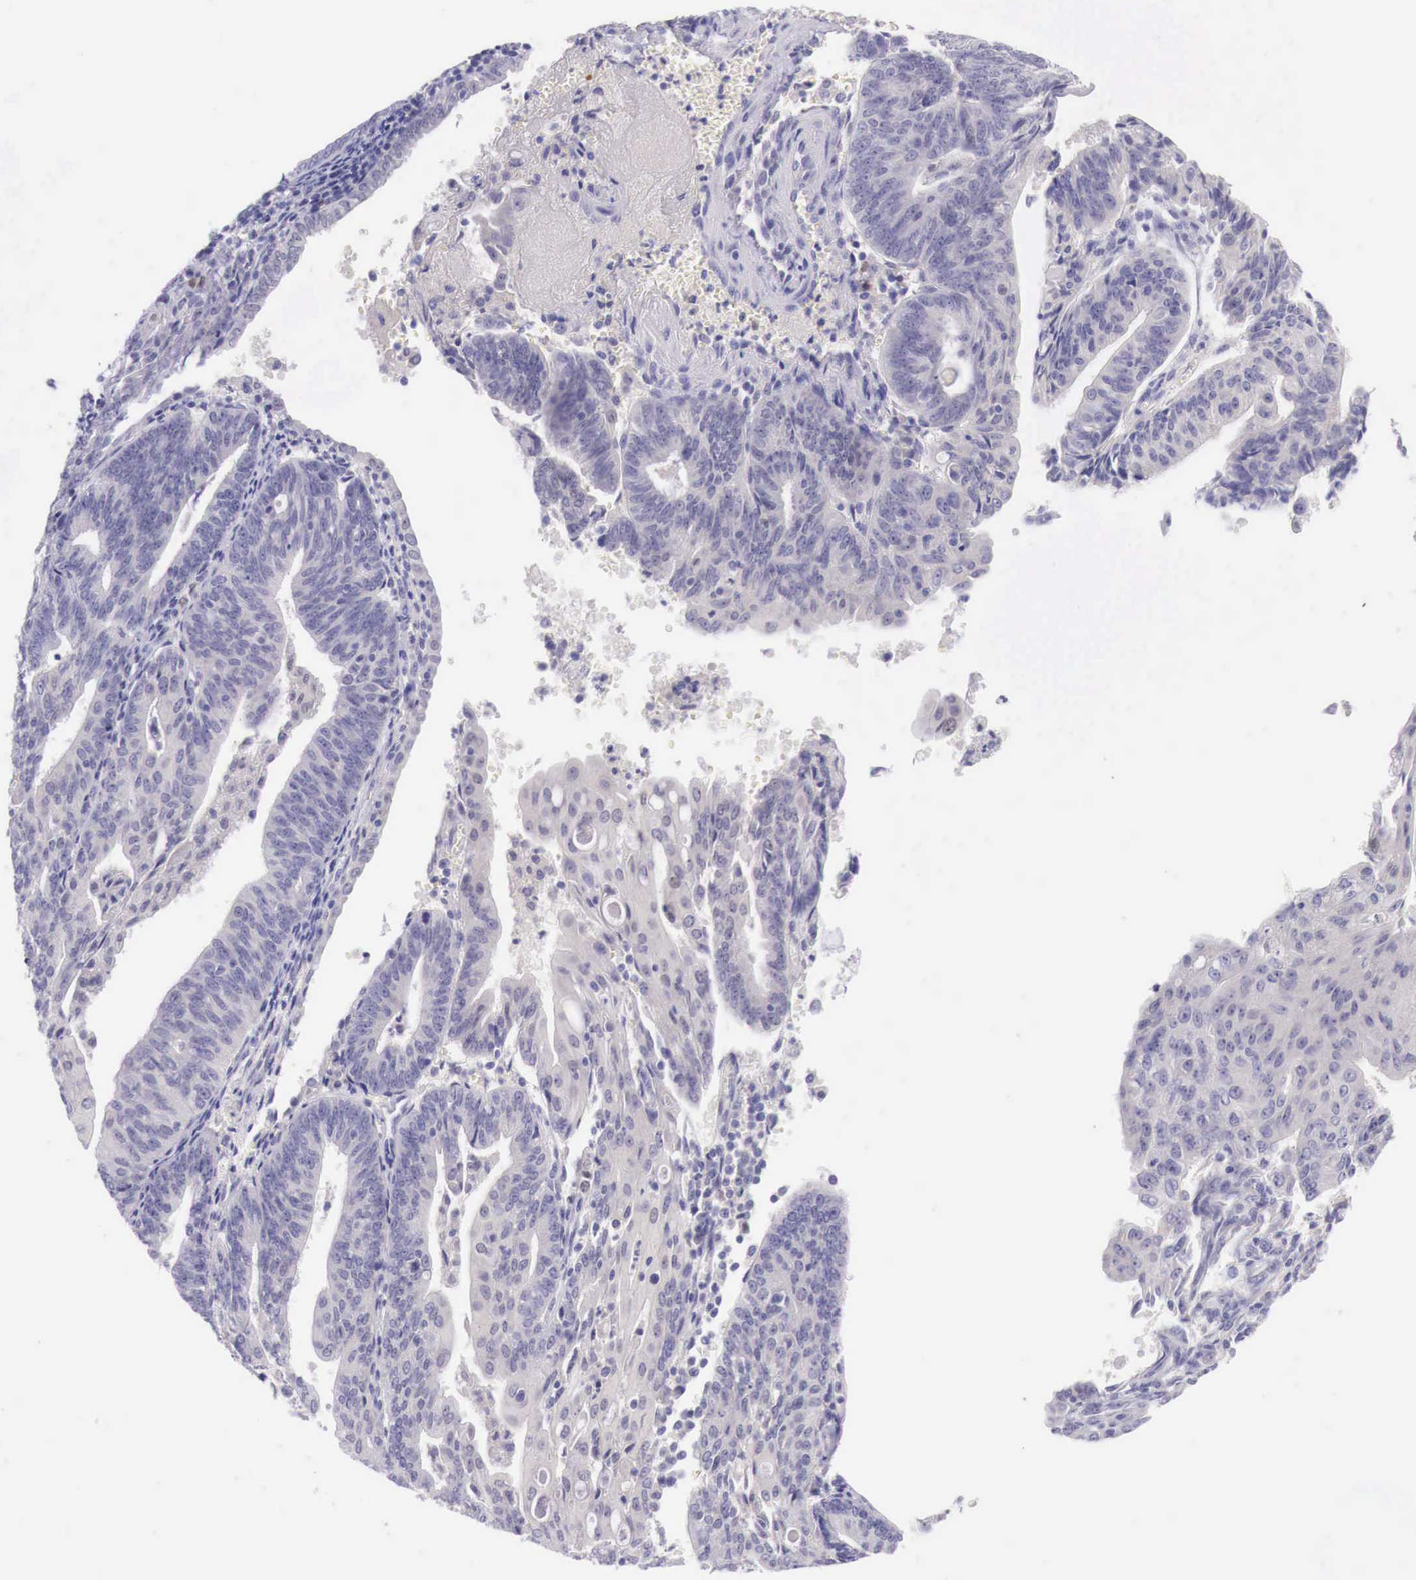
{"staining": {"intensity": "negative", "quantity": "none", "location": "none"}, "tissue": "endometrial cancer", "cell_type": "Tumor cells", "image_type": "cancer", "snomed": [{"axis": "morphology", "description": "Adenocarcinoma, NOS"}, {"axis": "topography", "description": "Endometrium"}], "caption": "This is a photomicrograph of IHC staining of endometrial adenocarcinoma, which shows no expression in tumor cells.", "gene": "BCL6", "patient": {"sex": "female", "age": 56}}